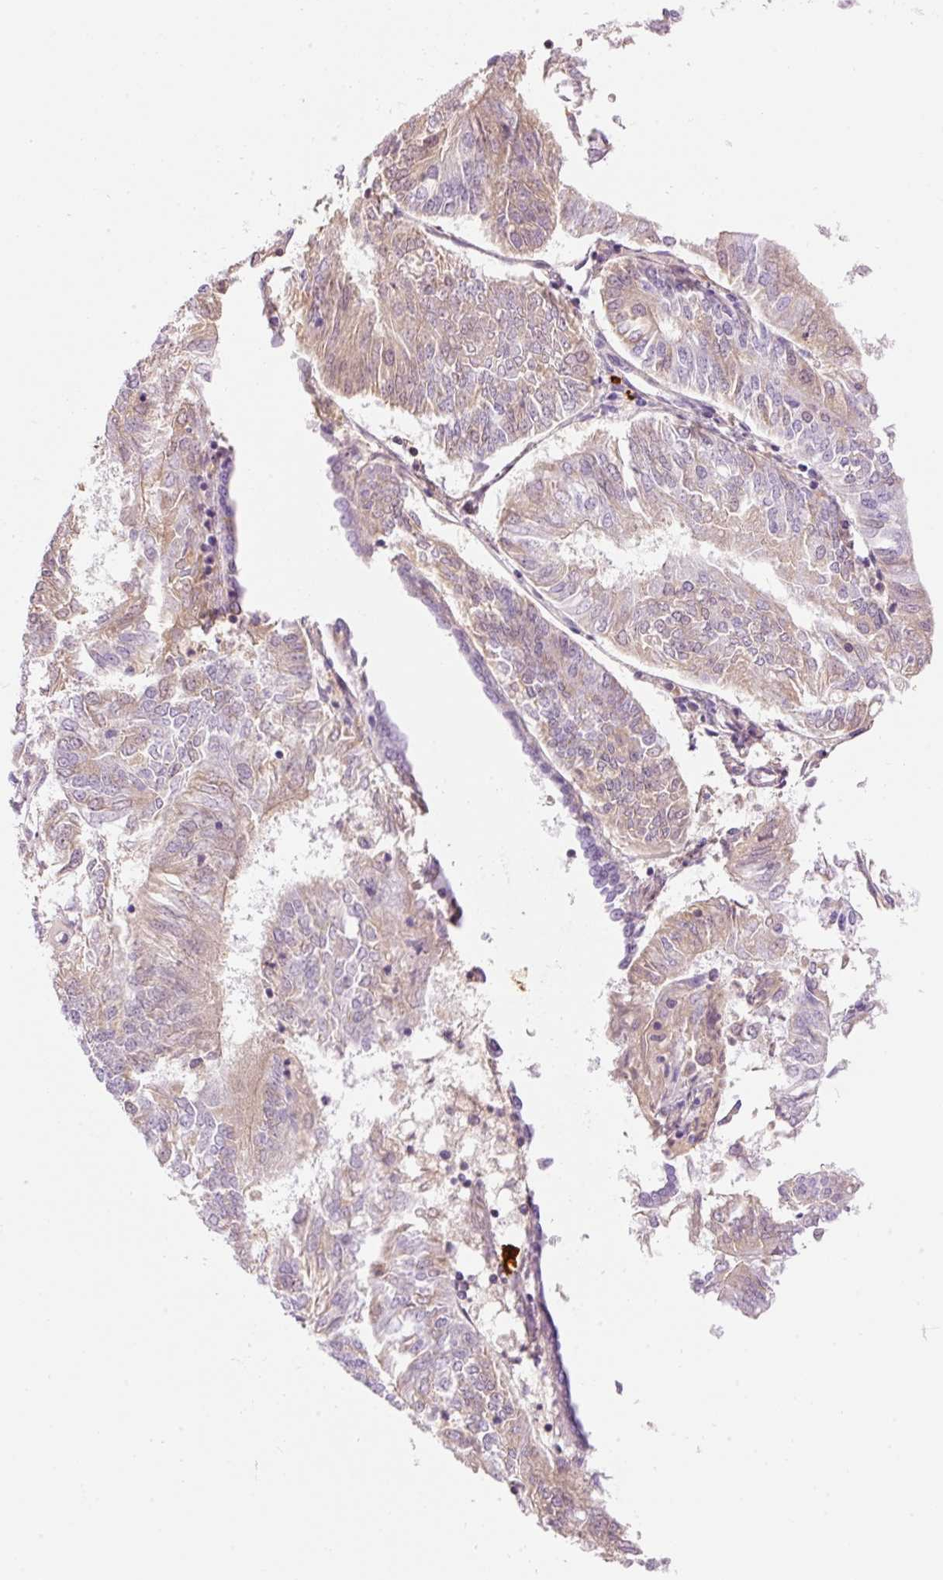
{"staining": {"intensity": "weak", "quantity": "<25%", "location": "cytoplasmic/membranous"}, "tissue": "endometrial cancer", "cell_type": "Tumor cells", "image_type": "cancer", "snomed": [{"axis": "morphology", "description": "Adenocarcinoma, NOS"}, {"axis": "topography", "description": "Endometrium"}], "caption": "DAB (3,3'-diaminobenzidine) immunohistochemical staining of human endometrial cancer displays no significant expression in tumor cells.", "gene": "PRPF38B", "patient": {"sex": "female", "age": 58}}